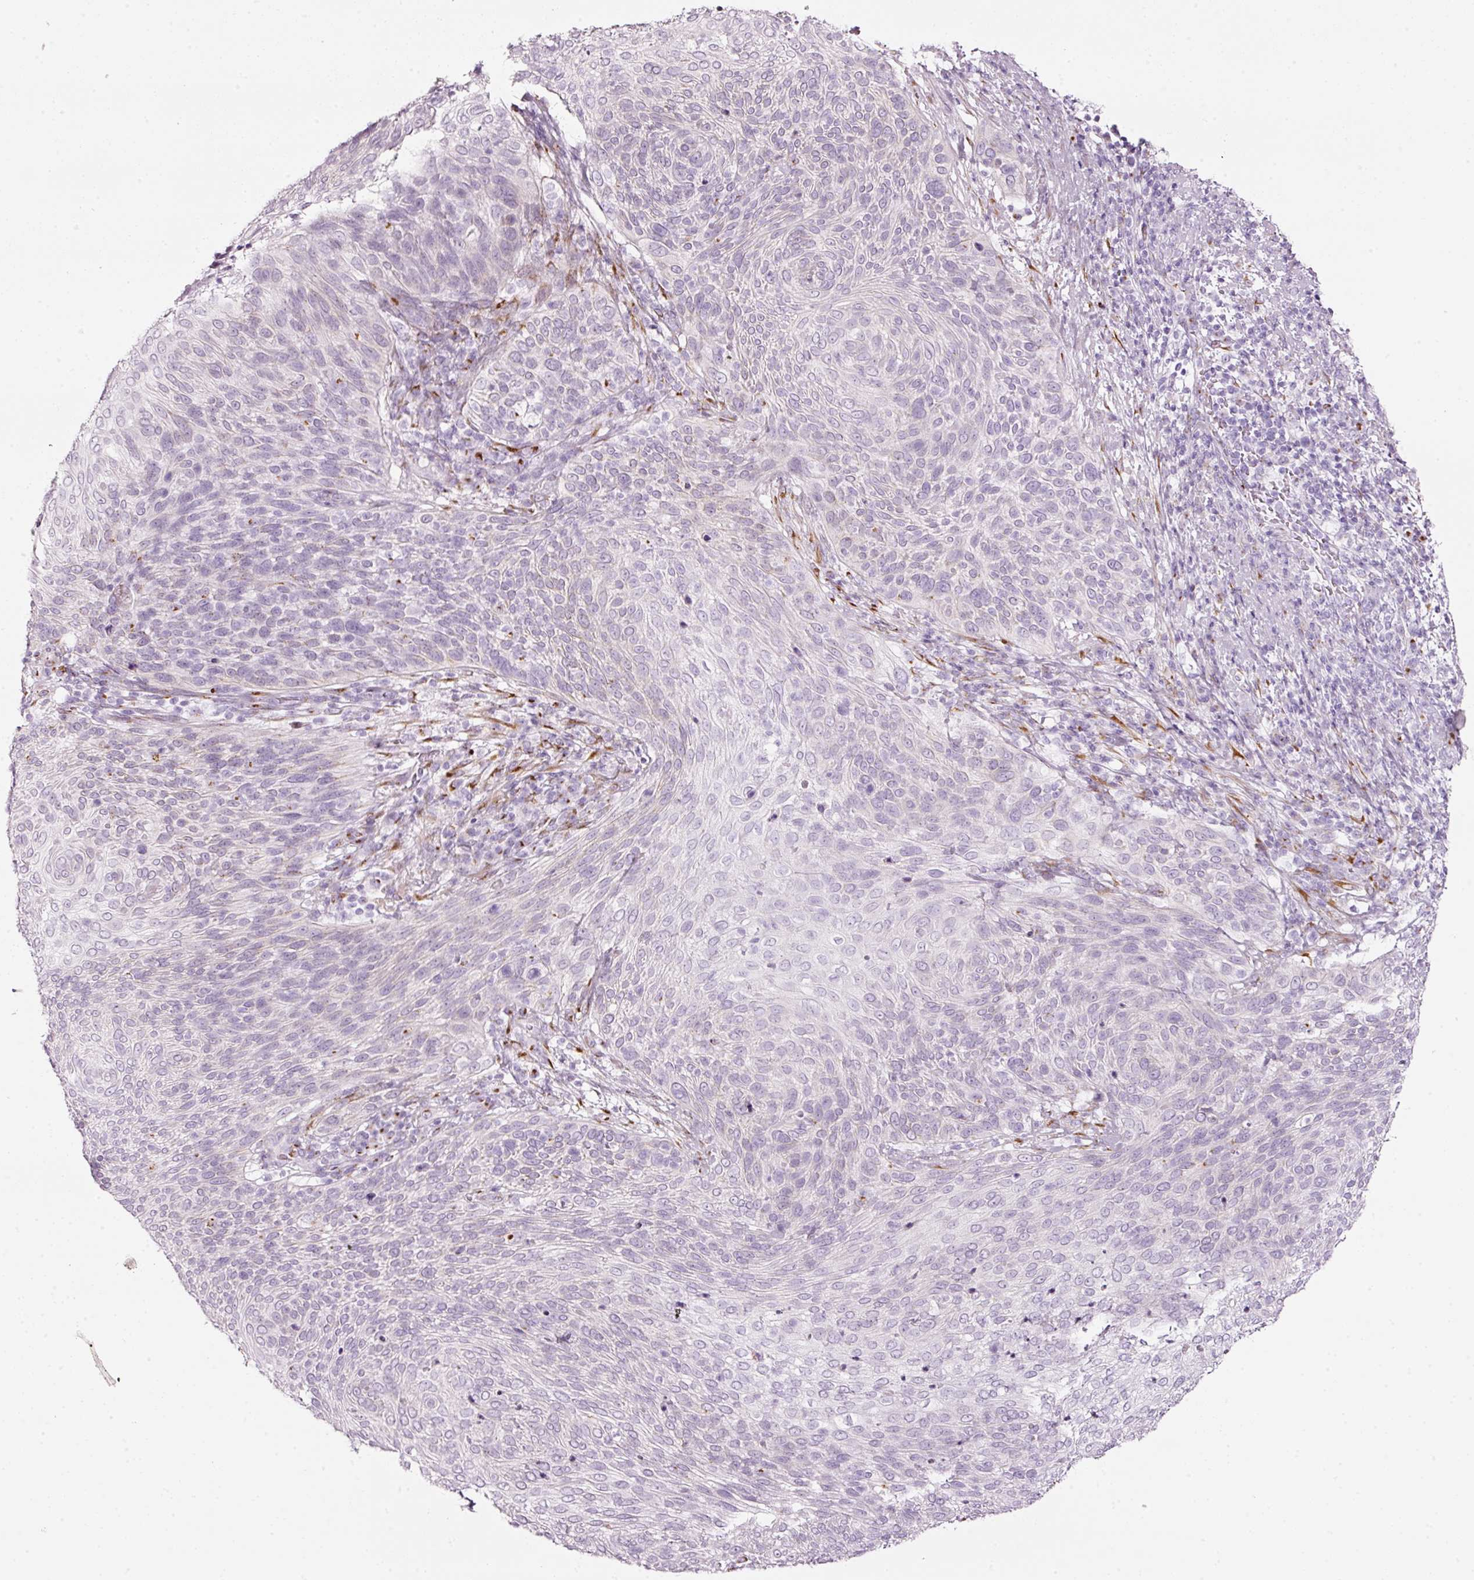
{"staining": {"intensity": "weak", "quantity": "<25%", "location": "cytoplasmic/membranous"}, "tissue": "cervical cancer", "cell_type": "Tumor cells", "image_type": "cancer", "snomed": [{"axis": "morphology", "description": "Squamous cell carcinoma, NOS"}, {"axis": "topography", "description": "Cervix"}], "caption": "Immunohistochemistry (IHC) of human cervical cancer shows no positivity in tumor cells. (DAB (3,3'-diaminobenzidine) immunohistochemistry with hematoxylin counter stain).", "gene": "SDF4", "patient": {"sex": "female", "age": 31}}